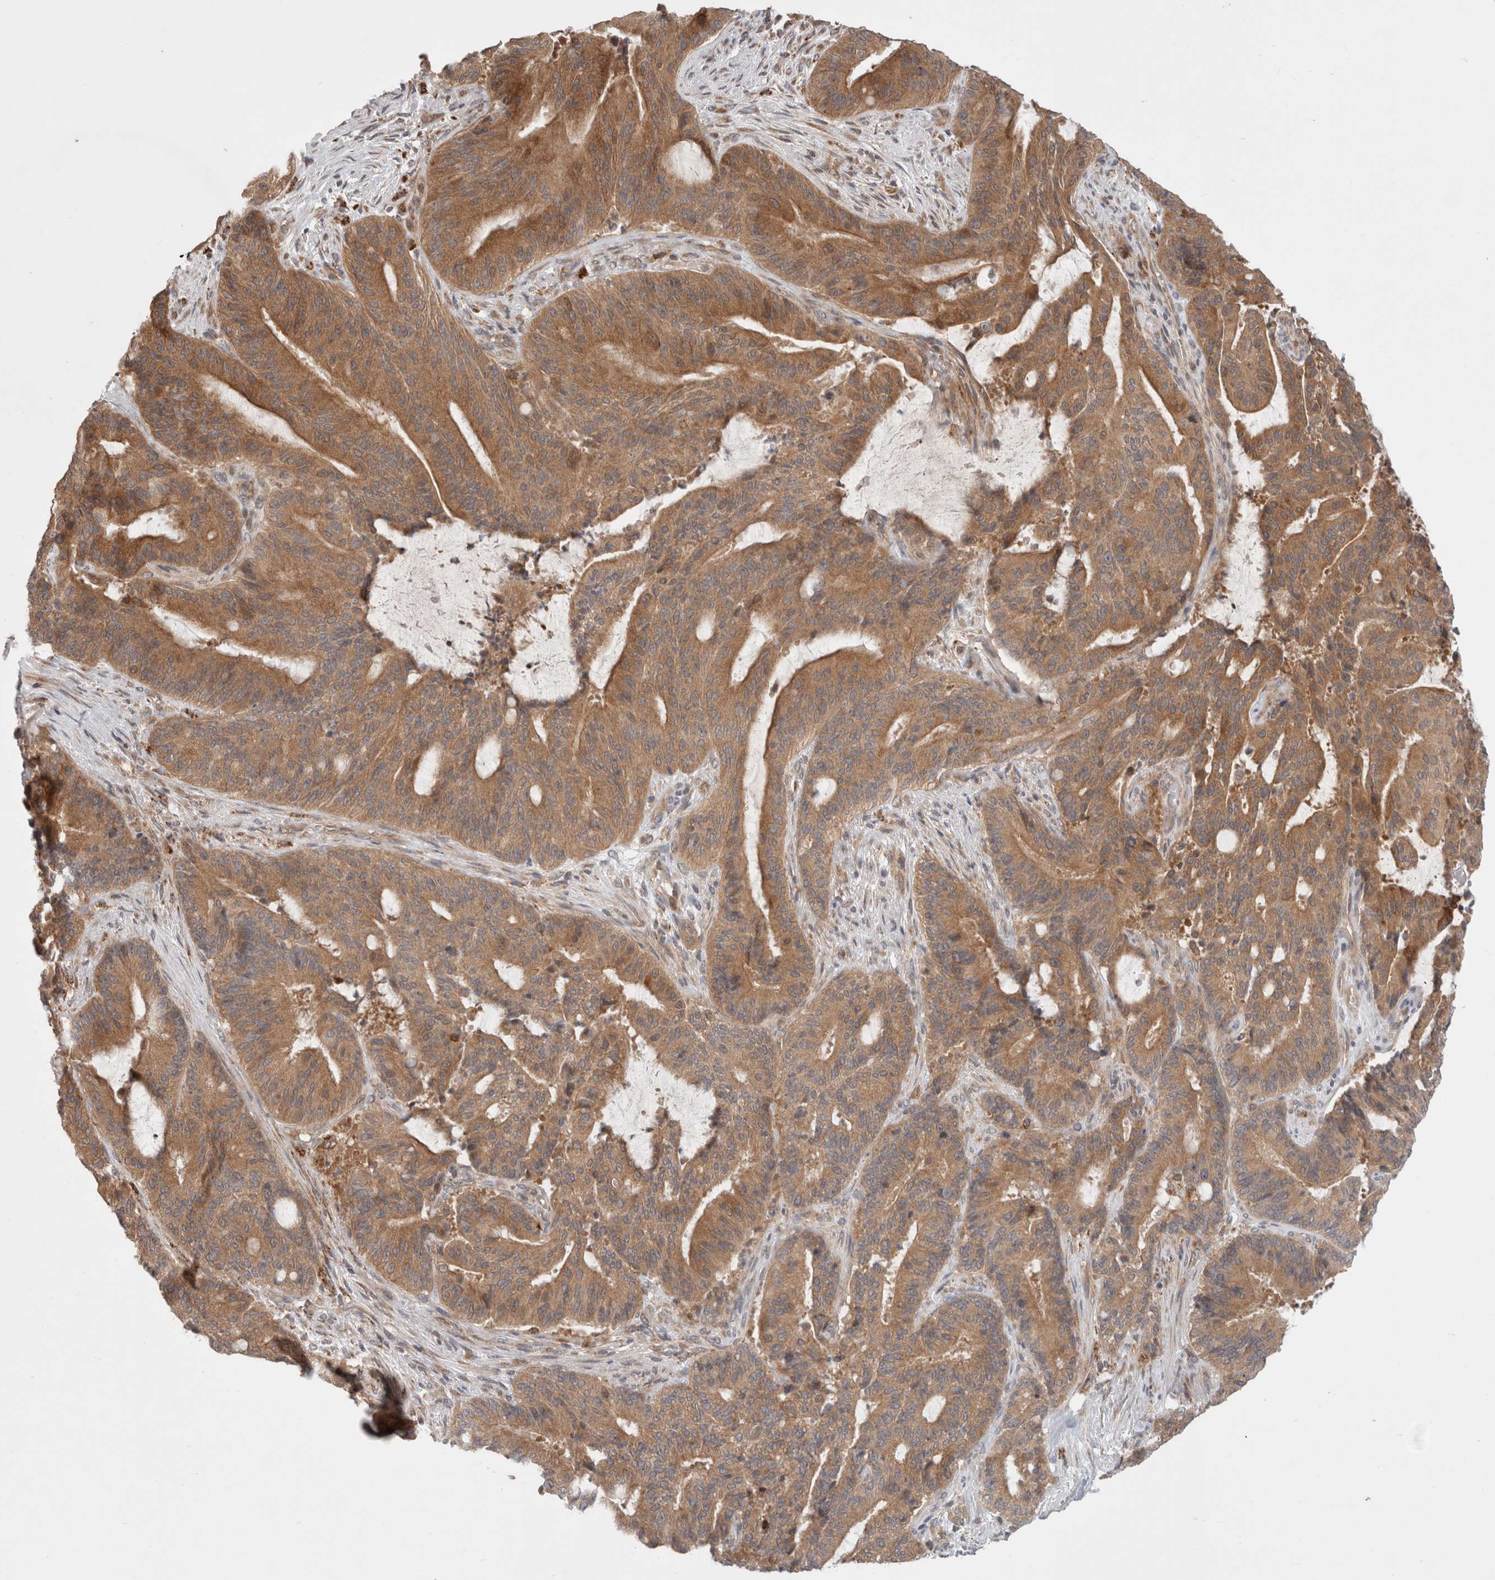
{"staining": {"intensity": "moderate", "quantity": ">75%", "location": "cytoplasmic/membranous"}, "tissue": "liver cancer", "cell_type": "Tumor cells", "image_type": "cancer", "snomed": [{"axis": "morphology", "description": "Normal tissue, NOS"}, {"axis": "morphology", "description": "Cholangiocarcinoma"}, {"axis": "topography", "description": "Liver"}, {"axis": "topography", "description": "Peripheral nerve tissue"}], "caption": "Liver cancer stained for a protein displays moderate cytoplasmic/membranous positivity in tumor cells. The protein of interest is stained brown, and the nuclei are stained in blue (DAB (3,3'-diaminobenzidine) IHC with brightfield microscopy, high magnification).", "gene": "HROB", "patient": {"sex": "female", "age": 73}}